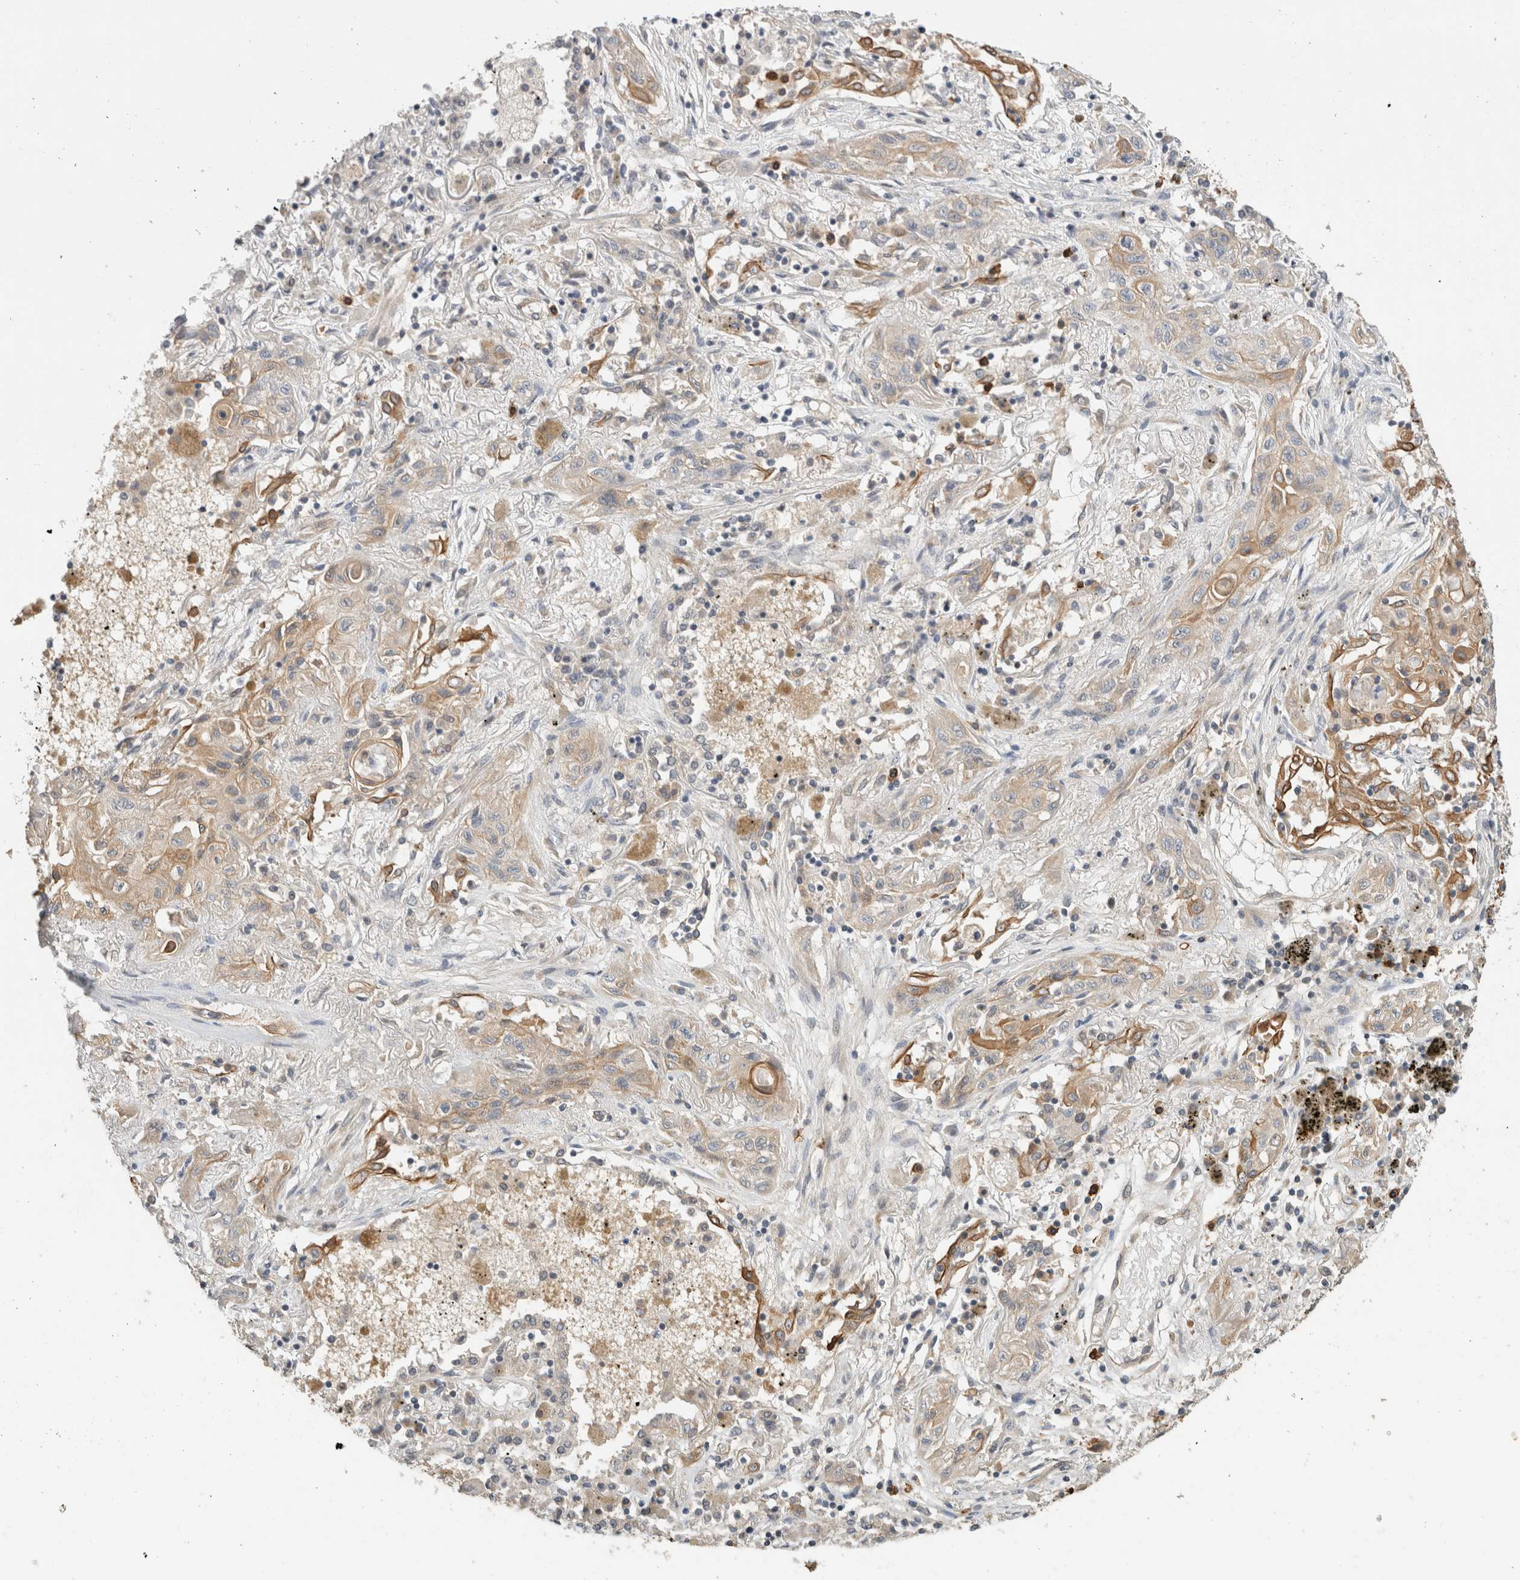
{"staining": {"intensity": "moderate", "quantity": "25%-75%", "location": "cytoplasmic/membranous"}, "tissue": "lung cancer", "cell_type": "Tumor cells", "image_type": "cancer", "snomed": [{"axis": "morphology", "description": "Squamous cell carcinoma, NOS"}, {"axis": "topography", "description": "Lung"}], "caption": "Human squamous cell carcinoma (lung) stained for a protein (brown) exhibits moderate cytoplasmic/membranous positive staining in approximately 25%-75% of tumor cells.", "gene": "PUM1", "patient": {"sex": "female", "age": 47}}